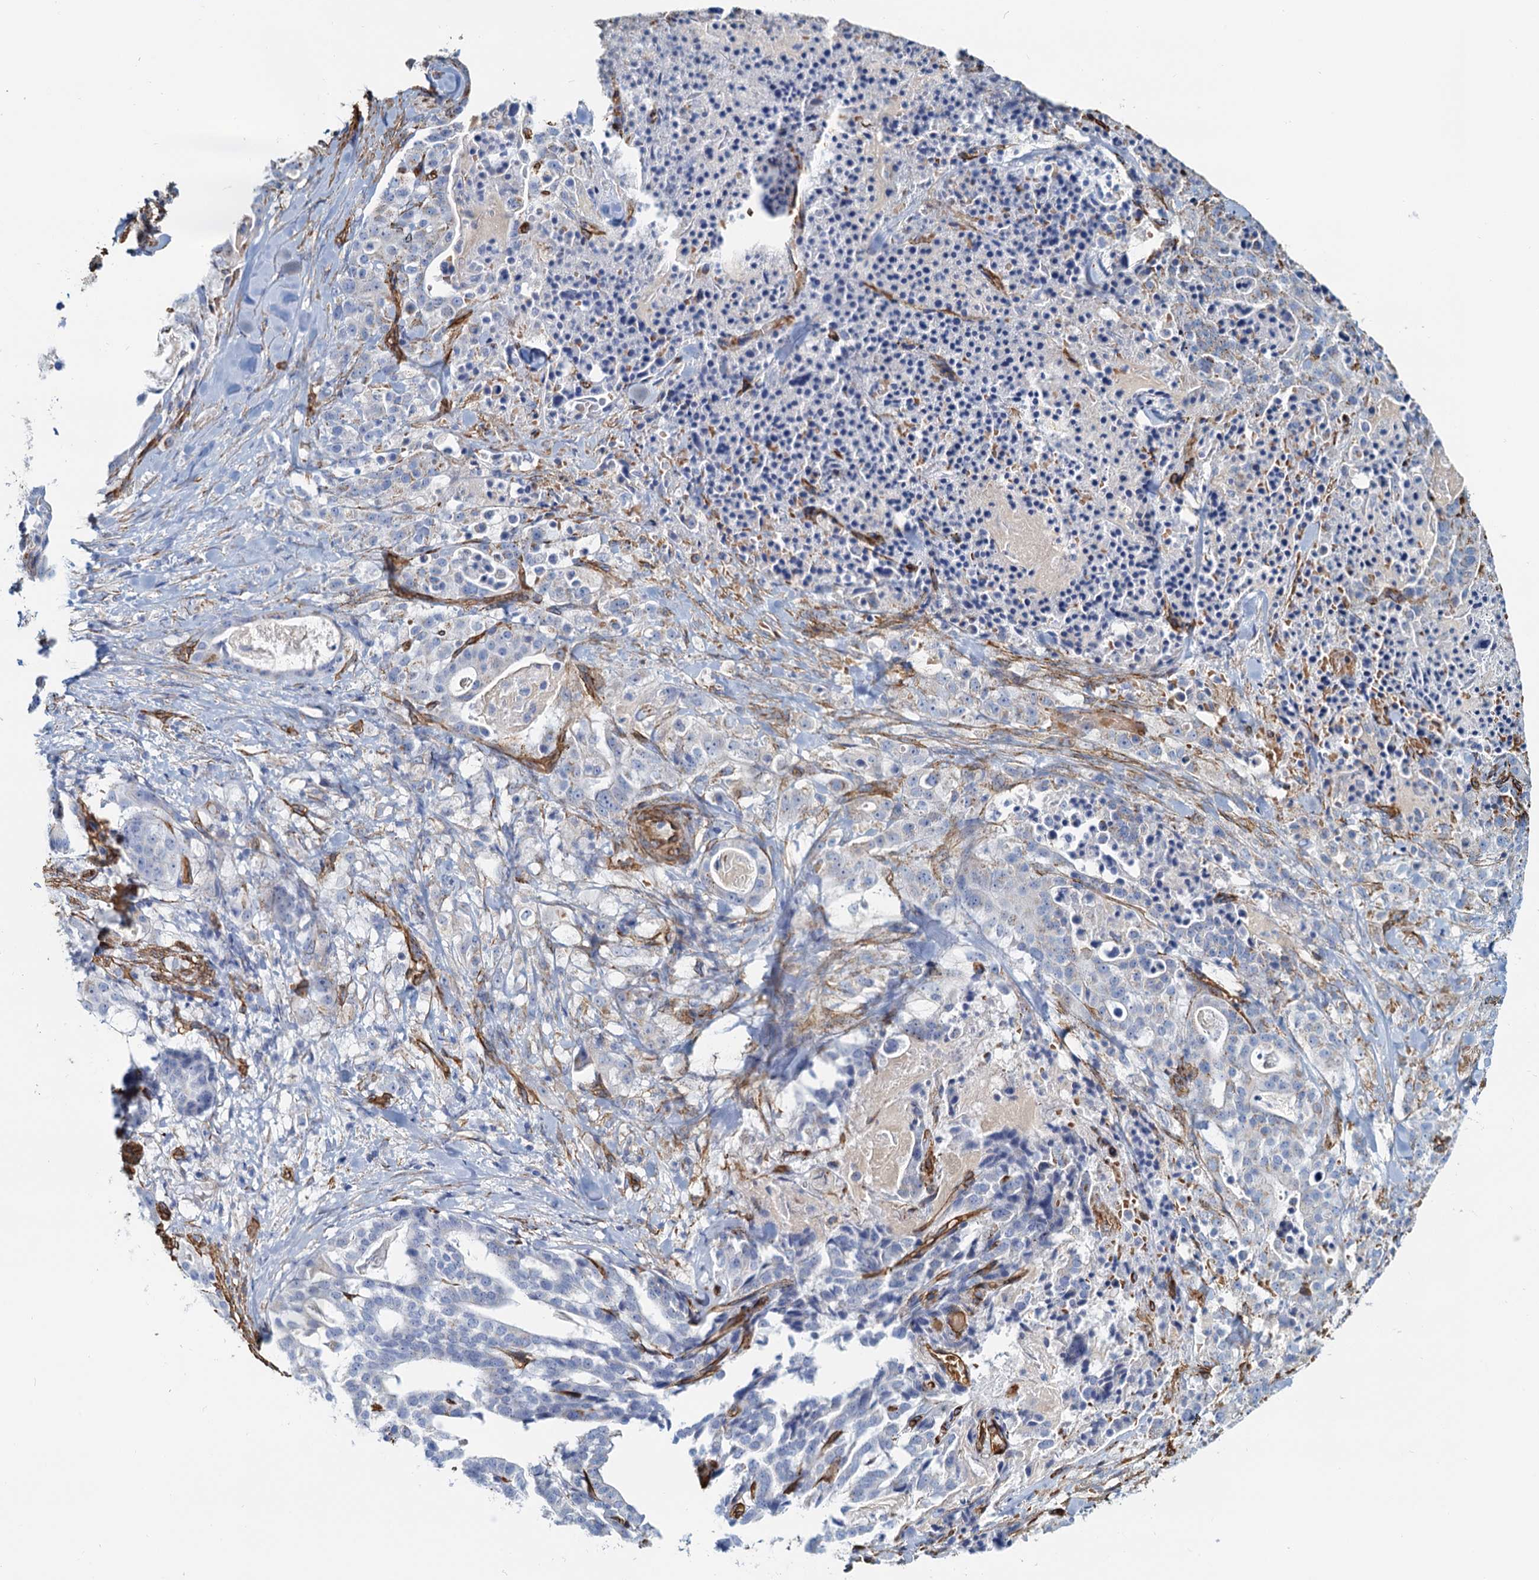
{"staining": {"intensity": "negative", "quantity": "none", "location": "none"}, "tissue": "stomach cancer", "cell_type": "Tumor cells", "image_type": "cancer", "snomed": [{"axis": "morphology", "description": "Adenocarcinoma, NOS"}, {"axis": "topography", "description": "Stomach"}], "caption": "This is a image of IHC staining of stomach adenocarcinoma, which shows no positivity in tumor cells.", "gene": "DGKG", "patient": {"sex": "male", "age": 48}}